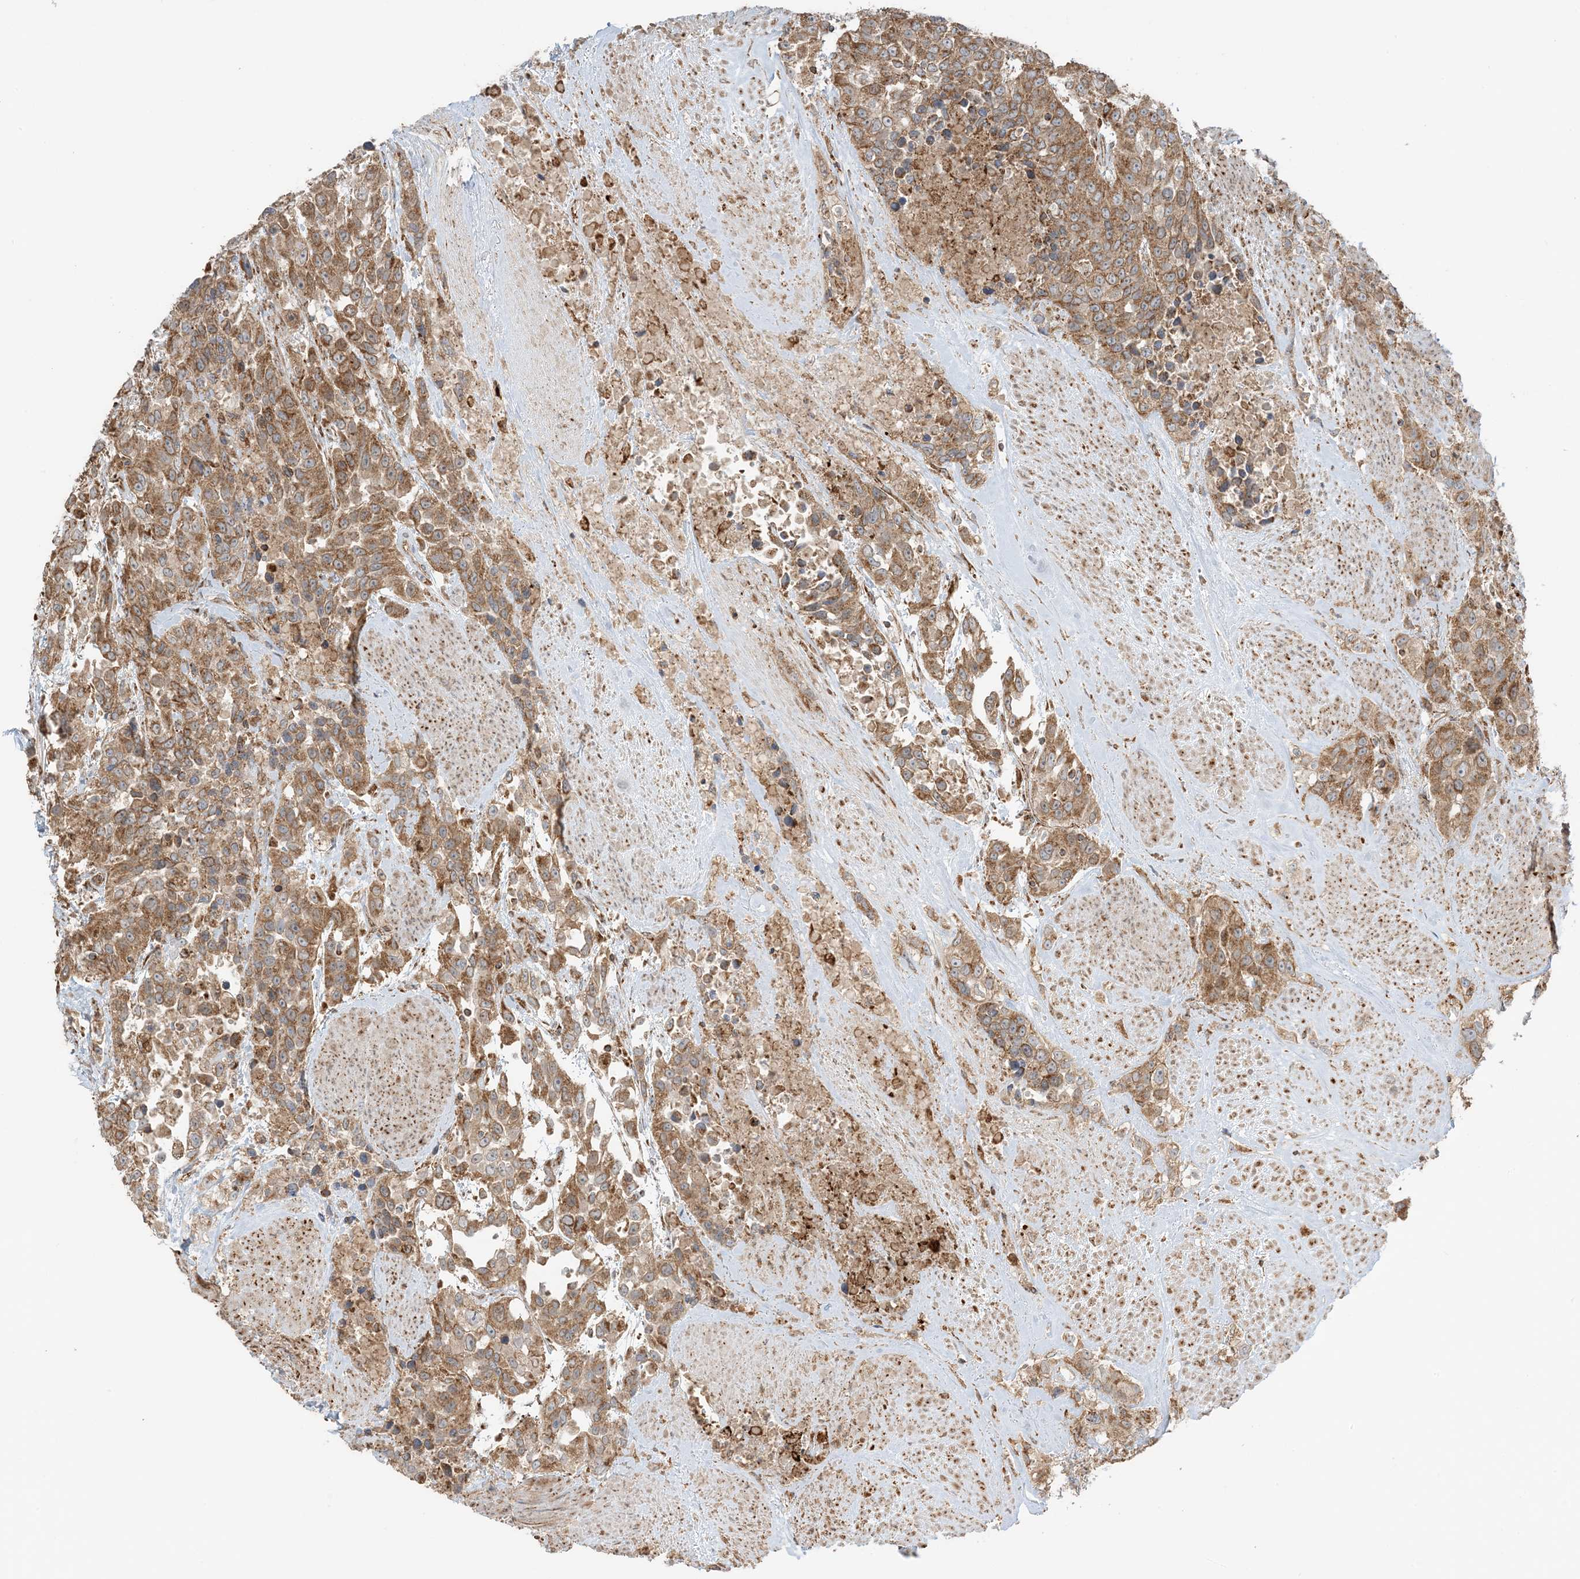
{"staining": {"intensity": "moderate", "quantity": ">75%", "location": "cytoplasmic/membranous"}, "tissue": "urothelial cancer", "cell_type": "Tumor cells", "image_type": "cancer", "snomed": [{"axis": "morphology", "description": "Urothelial carcinoma, High grade"}, {"axis": "topography", "description": "Urinary bladder"}], "caption": "The image reveals immunohistochemical staining of high-grade urothelial carcinoma. There is moderate cytoplasmic/membranous expression is appreciated in about >75% of tumor cells.", "gene": "N4BP3", "patient": {"sex": "female", "age": 80}}